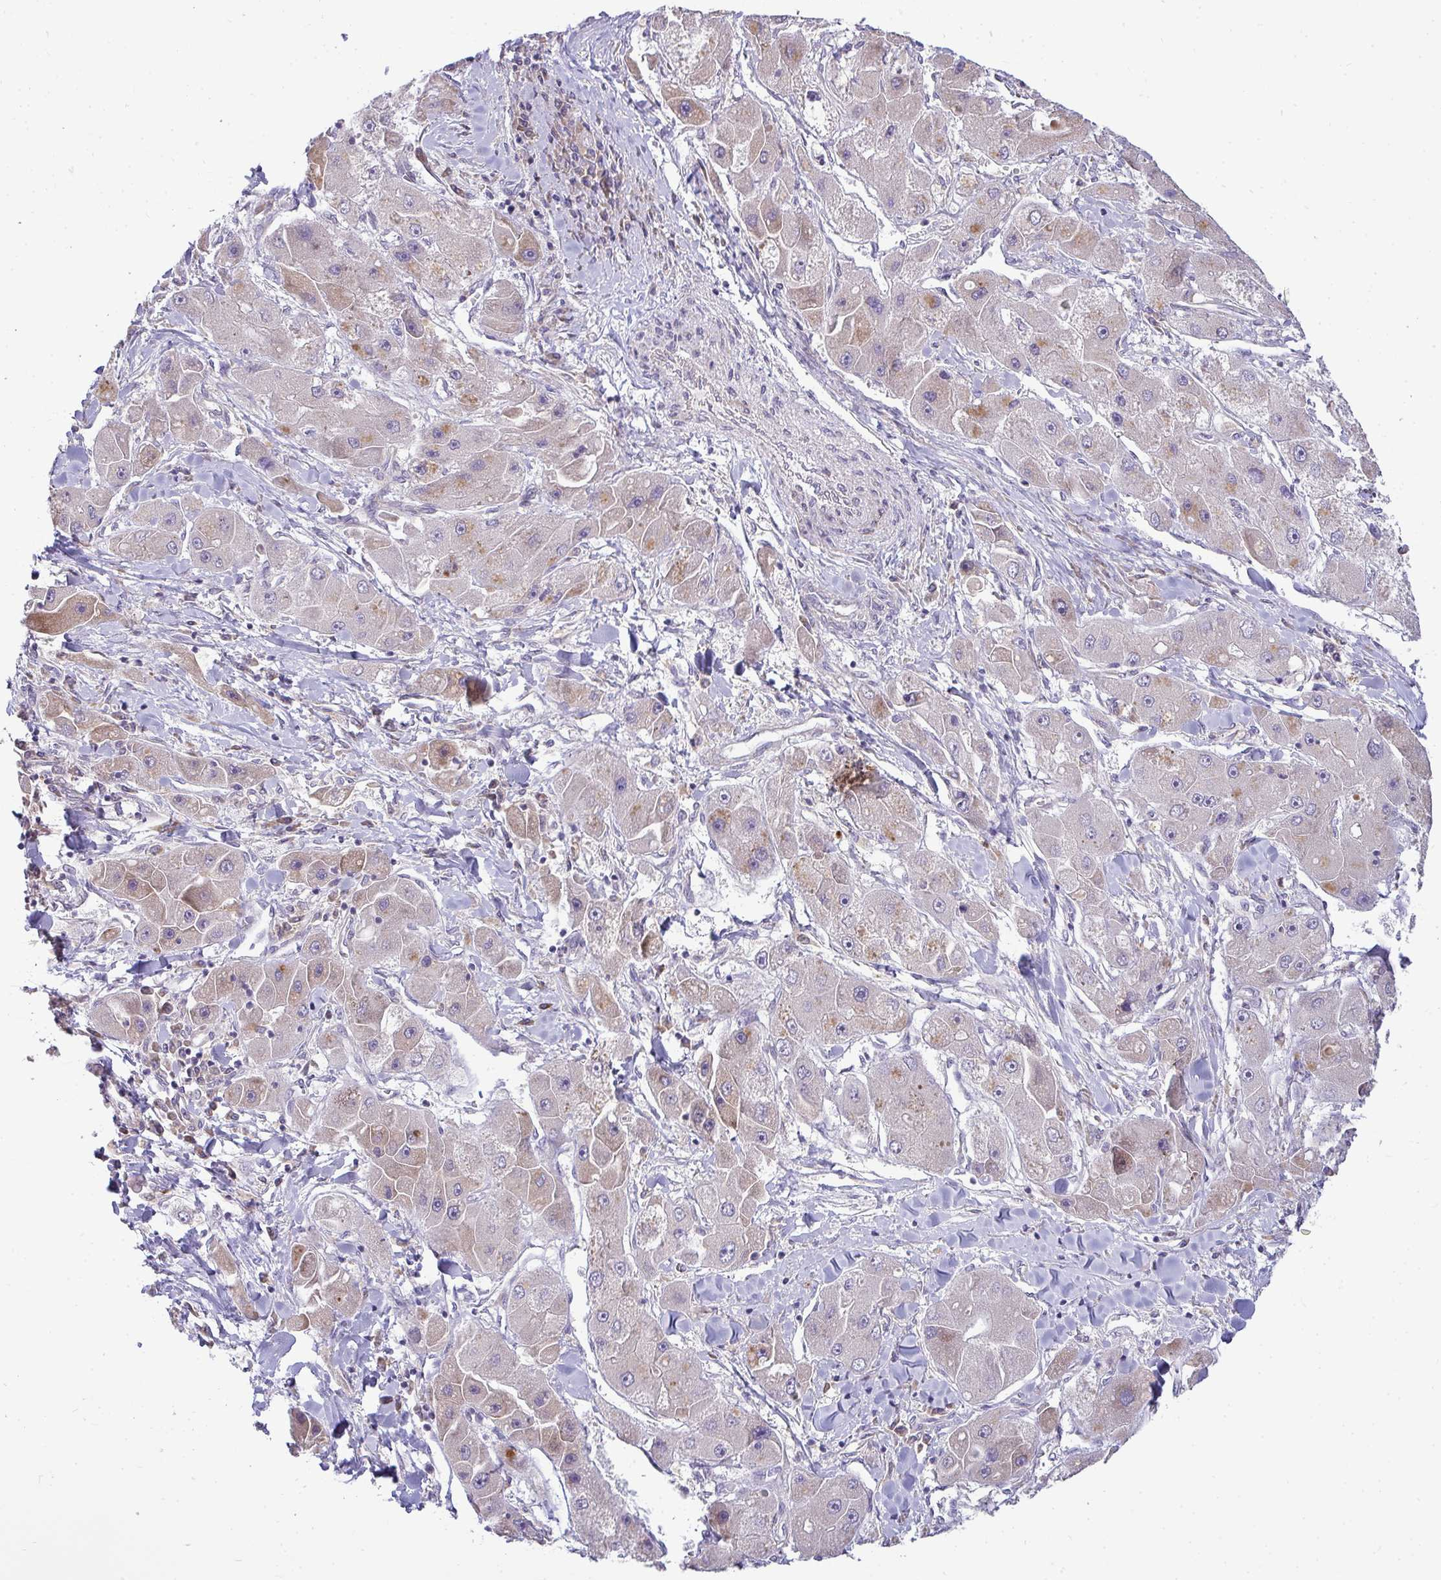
{"staining": {"intensity": "moderate", "quantity": "<25%", "location": "cytoplasmic/membranous"}, "tissue": "liver cancer", "cell_type": "Tumor cells", "image_type": "cancer", "snomed": [{"axis": "morphology", "description": "Carcinoma, Hepatocellular, NOS"}, {"axis": "topography", "description": "Liver"}], "caption": "Hepatocellular carcinoma (liver) stained with immunohistochemistry (IHC) shows moderate cytoplasmic/membranous positivity in about <25% of tumor cells. (Brightfield microscopy of DAB IHC at high magnification).", "gene": "SH2D1B", "patient": {"sex": "male", "age": 24}}